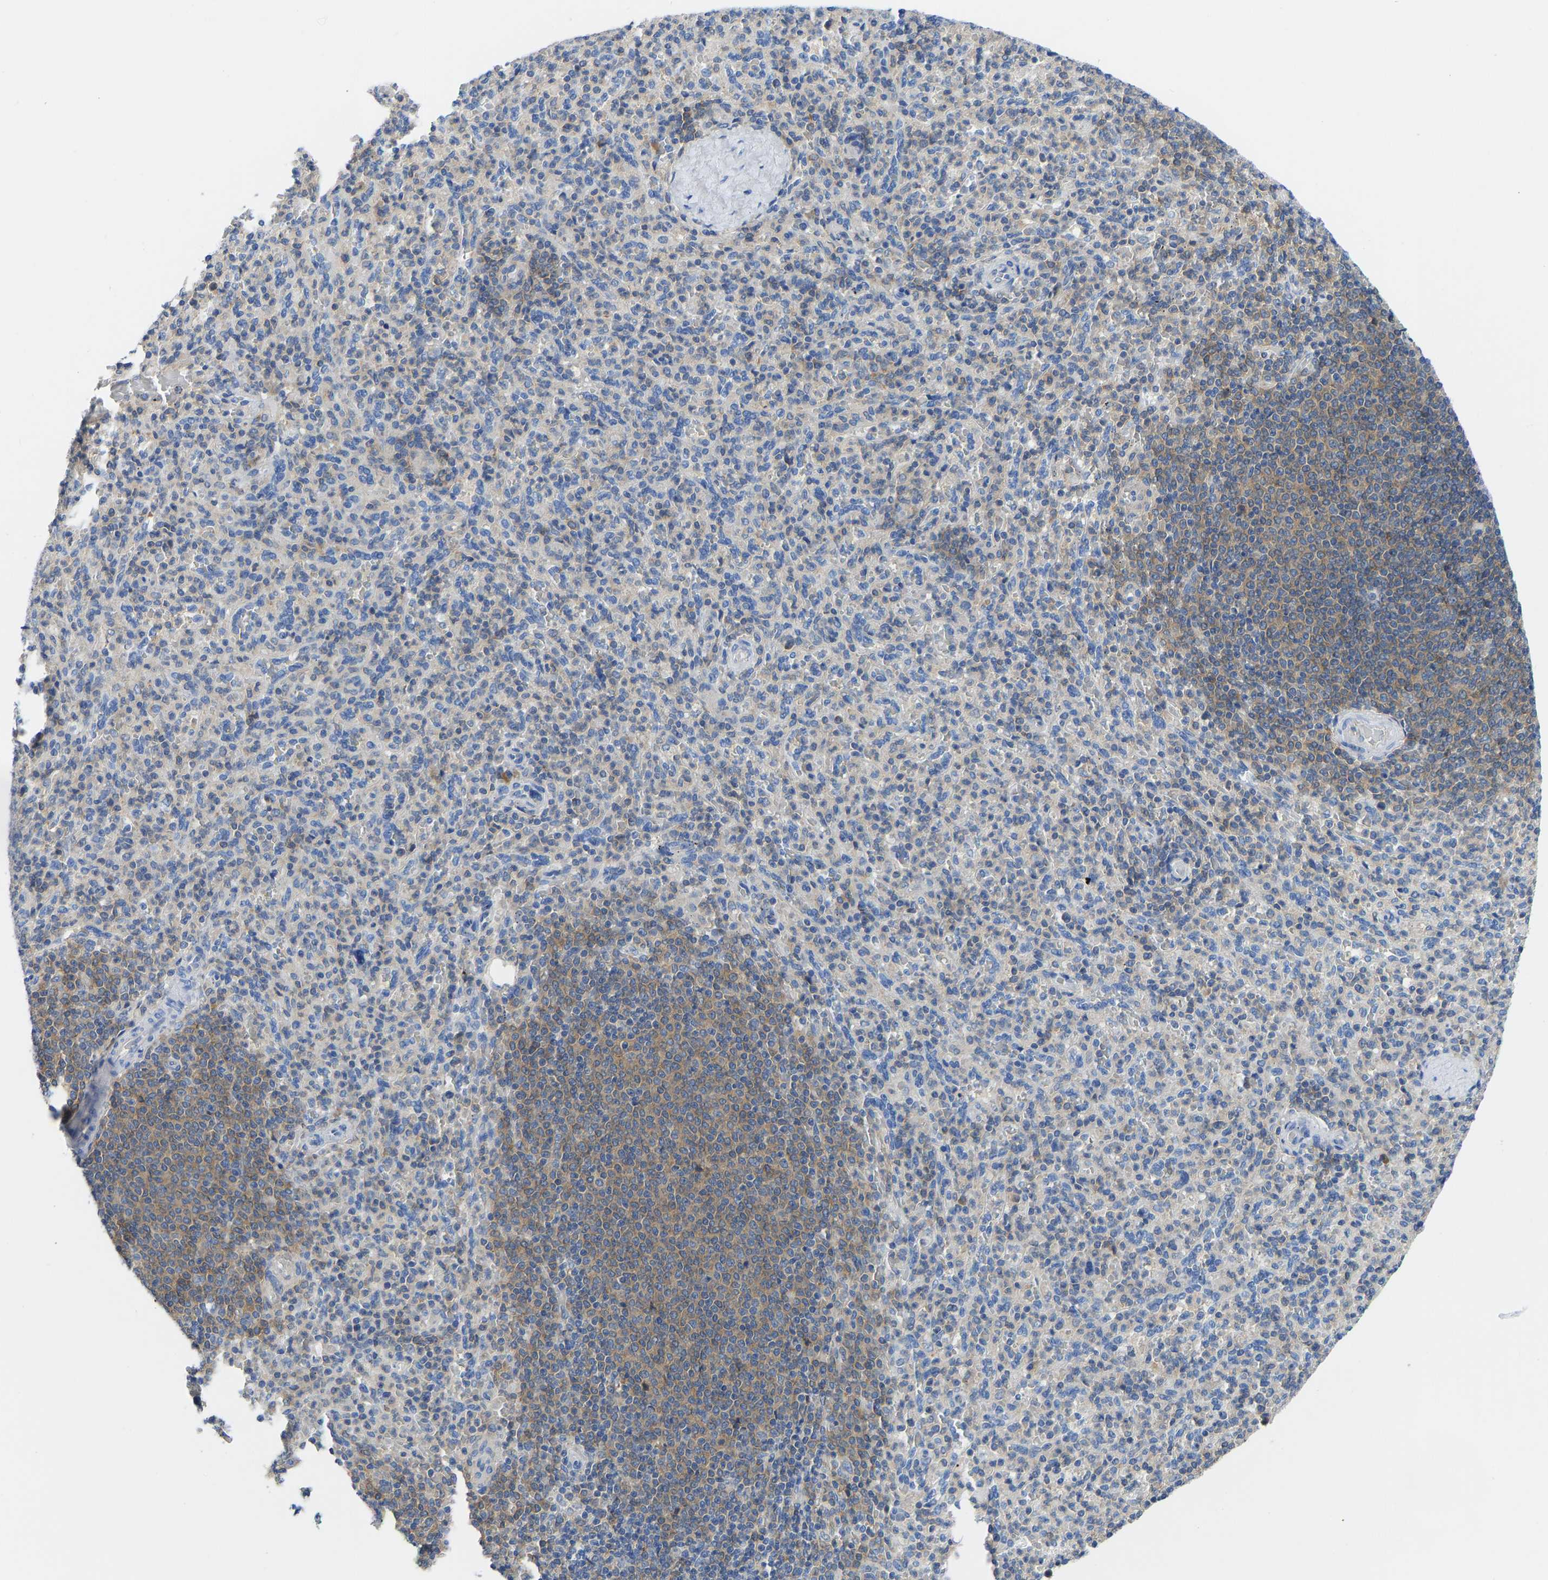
{"staining": {"intensity": "negative", "quantity": "none", "location": "none"}, "tissue": "spleen", "cell_type": "Cells in red pulp", "image_type": "normal", "snomed": [{"axis": "morphology", "description": "Normal tissue, NOS"}, {"axis": "topography", "description": "Spleen"}], "caption": "Histopathology image shows no protein positivity in cells in red pulp of benign spleen. The staining was performed using DAB (3,3'-diaminobenzidine) to visualize the protein expression in brown, while the nuclei were stained in blue with hematoxylin (Magnification: 20x).", "gene": "PPP3CA", "patient": {"sex": "male", "age": 36}}